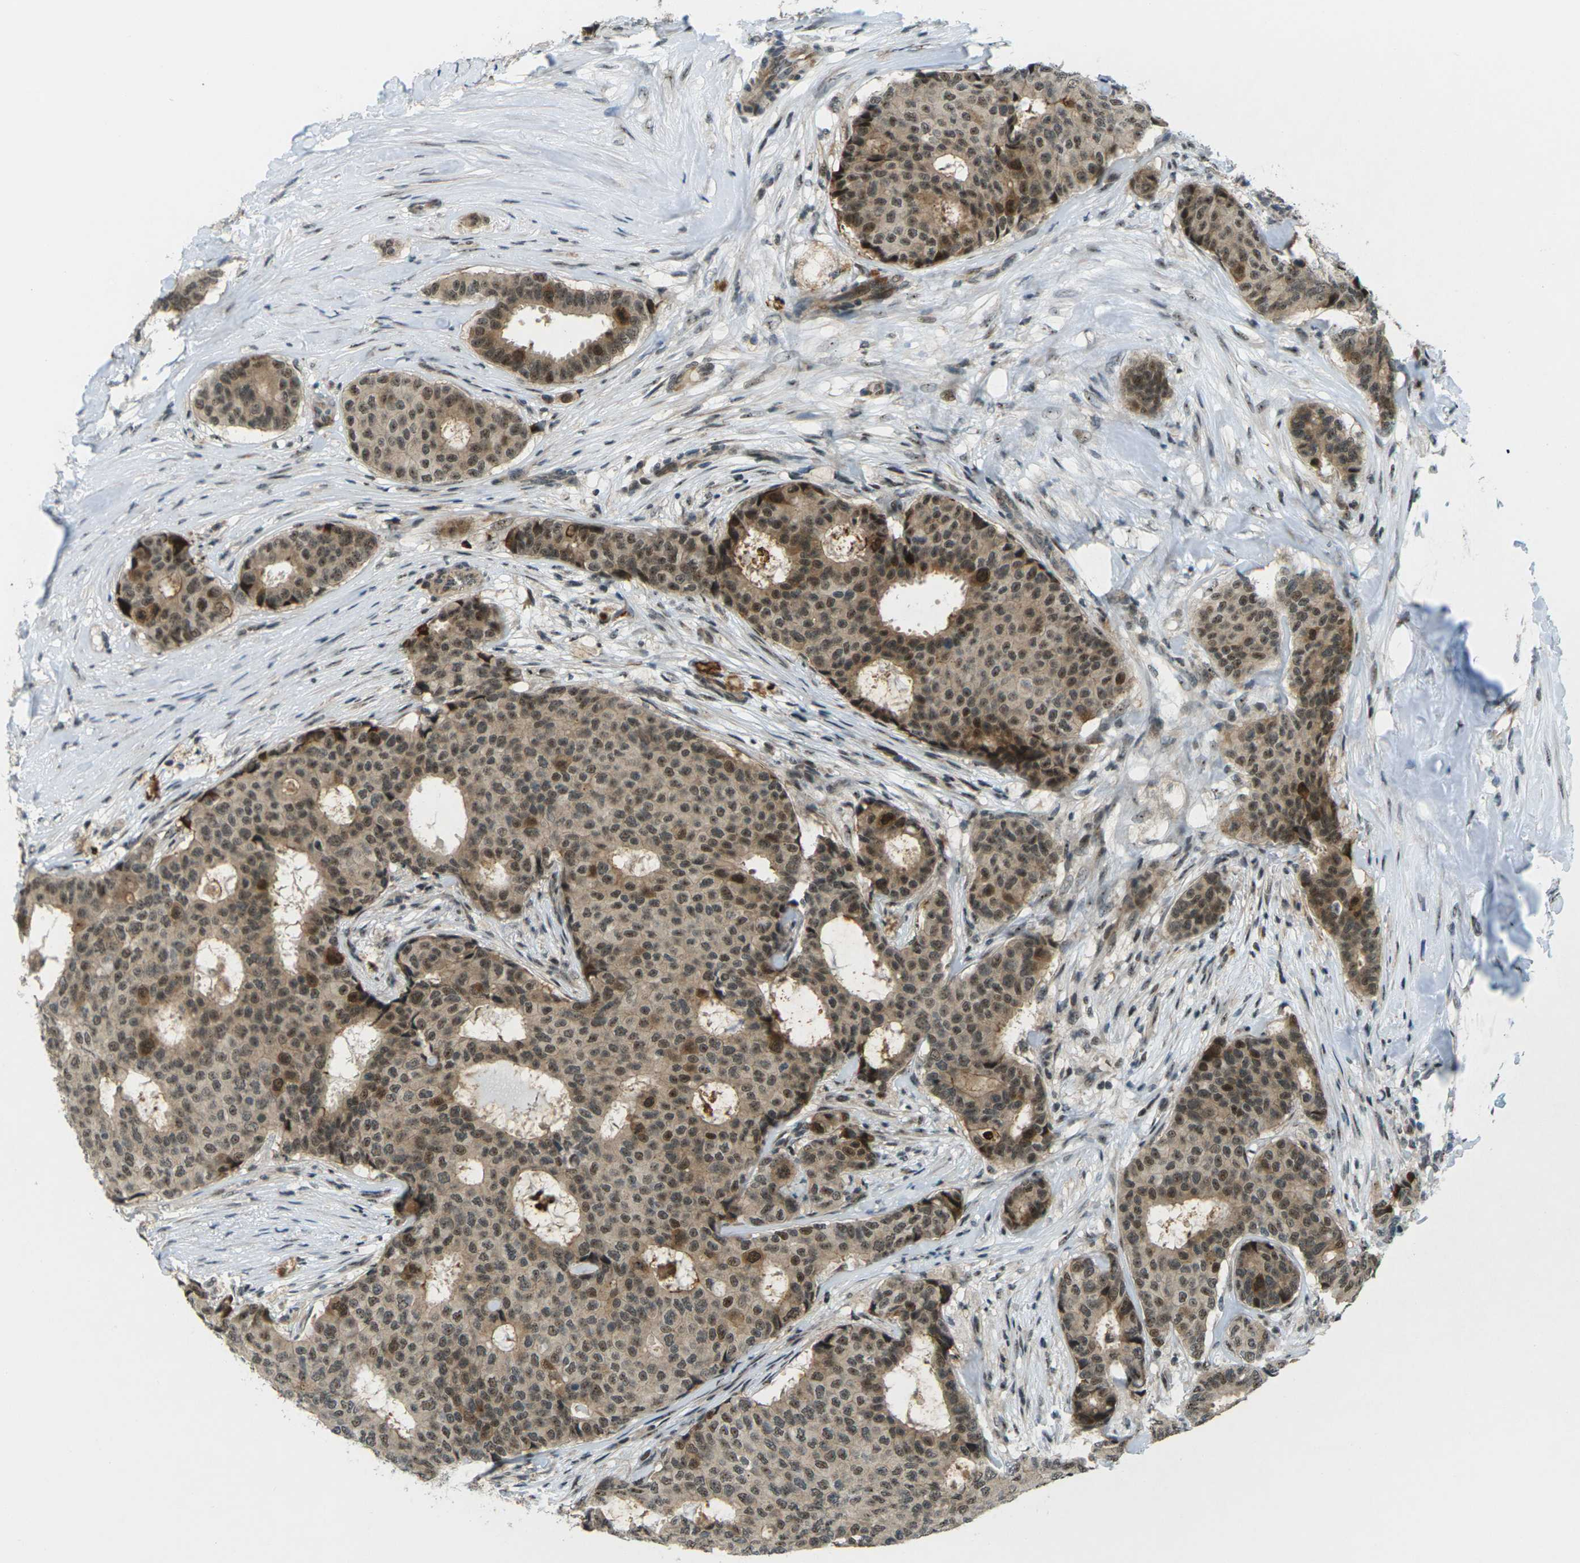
{"staining": {"intensity": "moderate", "quantity": ">75%", "location": "cytoplasmic/membranous,nuclear"}, "tissue": "breast cancer", "cell_type": "Tumor cells", "image_type": "cancer", "snomed": [{"axis": "morphology", "description": "Duct carcinoma"}, {"axis": "topography", "description": "Breast"}], "caption": "High-power microscopy captured an immunohistochemistry (IHC) image of breast cancer, revealing moderate cytoplasmic/membranous and nuclear positivity in about >75% of tumor cells.", "gene": "UBE2S", "patient": {"sex": "female", "age": 75}}